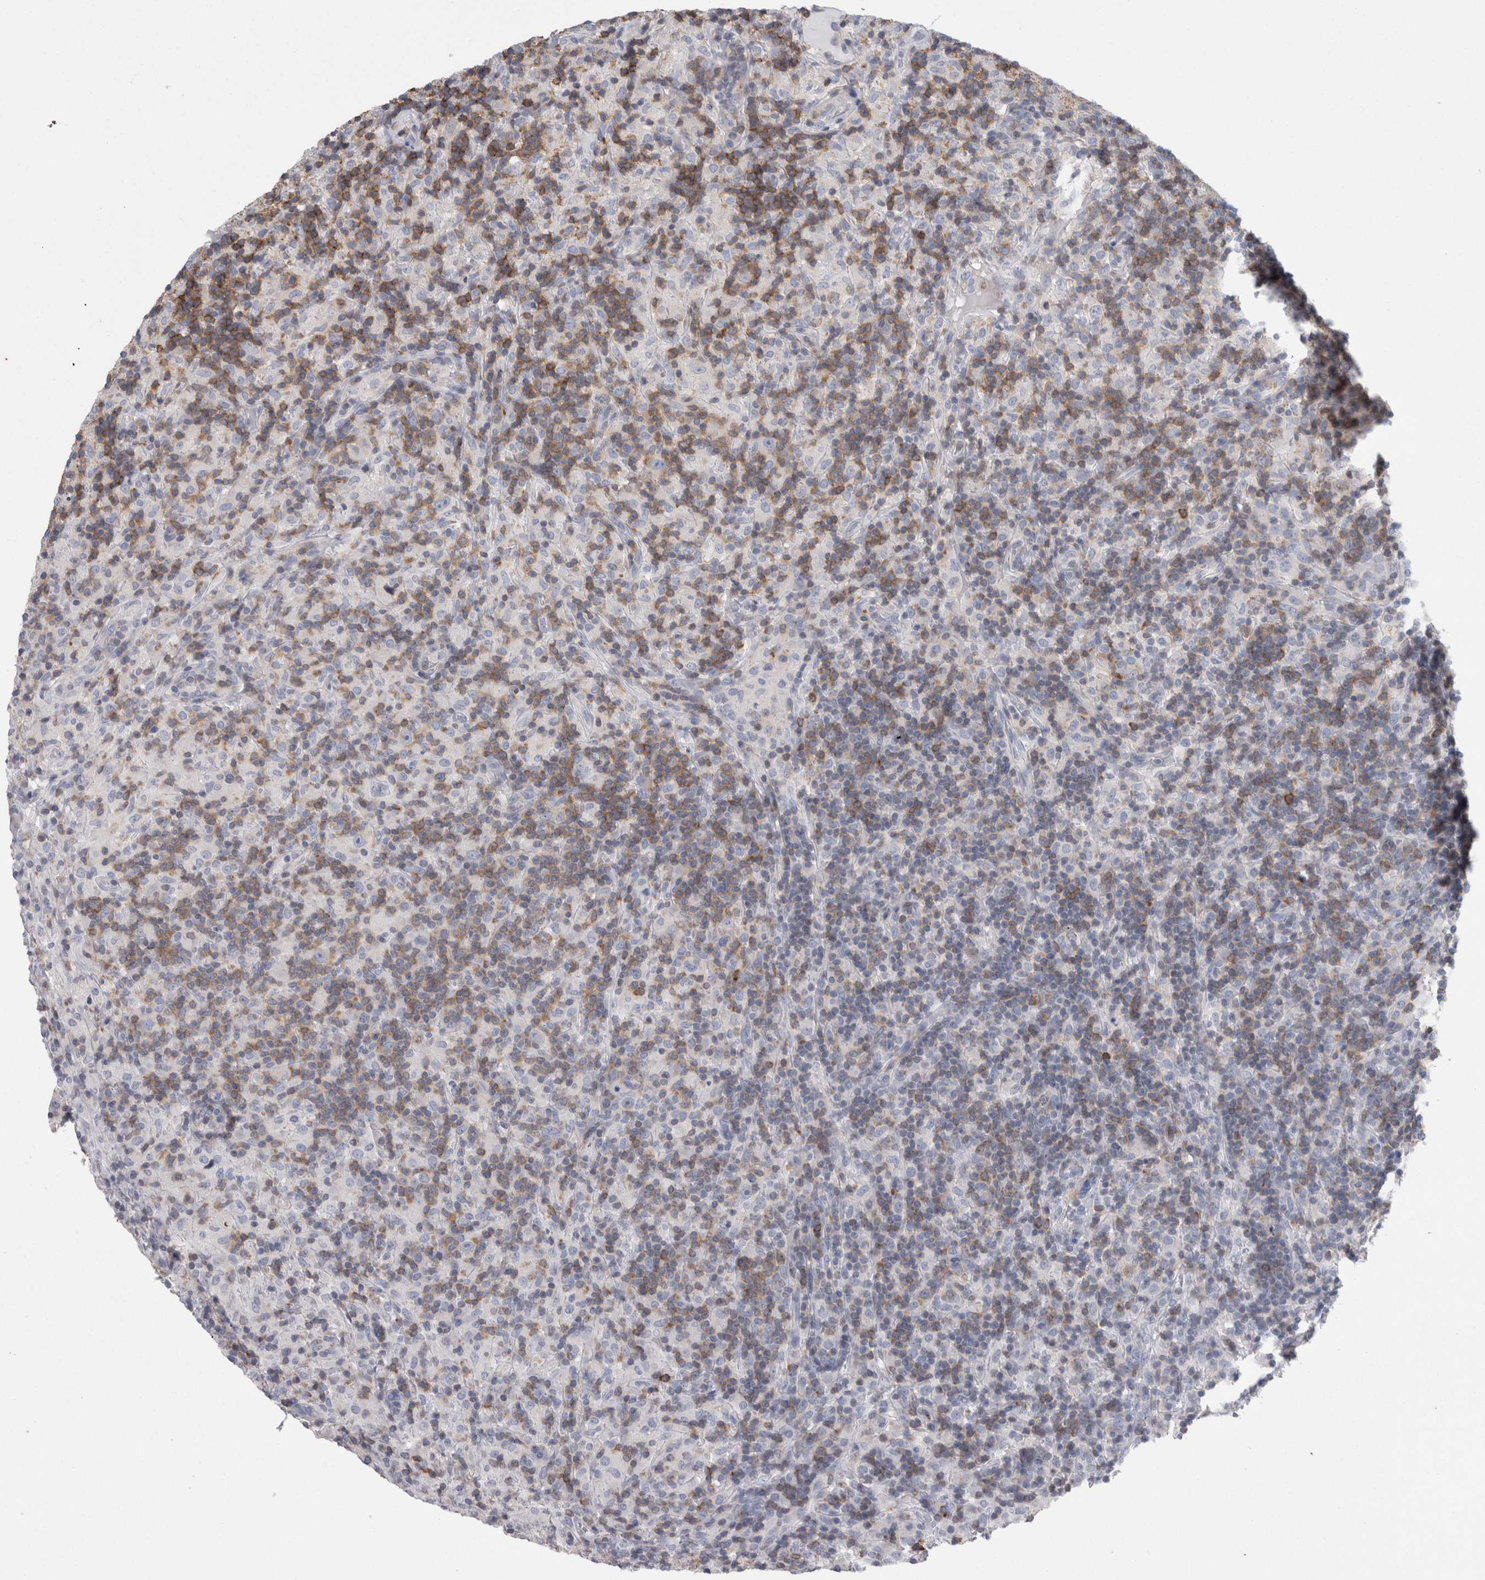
{"staining": {"intensity": "negative", "quantity": "none", "location": "none"}, "tissue": "lymphoma", "cell_type": "Tumor cells", "image_type": "cancer", "snomed": [{"axis": "morphology", "description": "Hodgkin's disease, NOS"}, {"axis": "topography", "description": "Lymph node"}], "caption": "Immunohistochemical staining of human lymphoma shows no significant expression in tumor cells.", "gene": "DCTN6", "patient": {"sex": "male", "age": 70}}